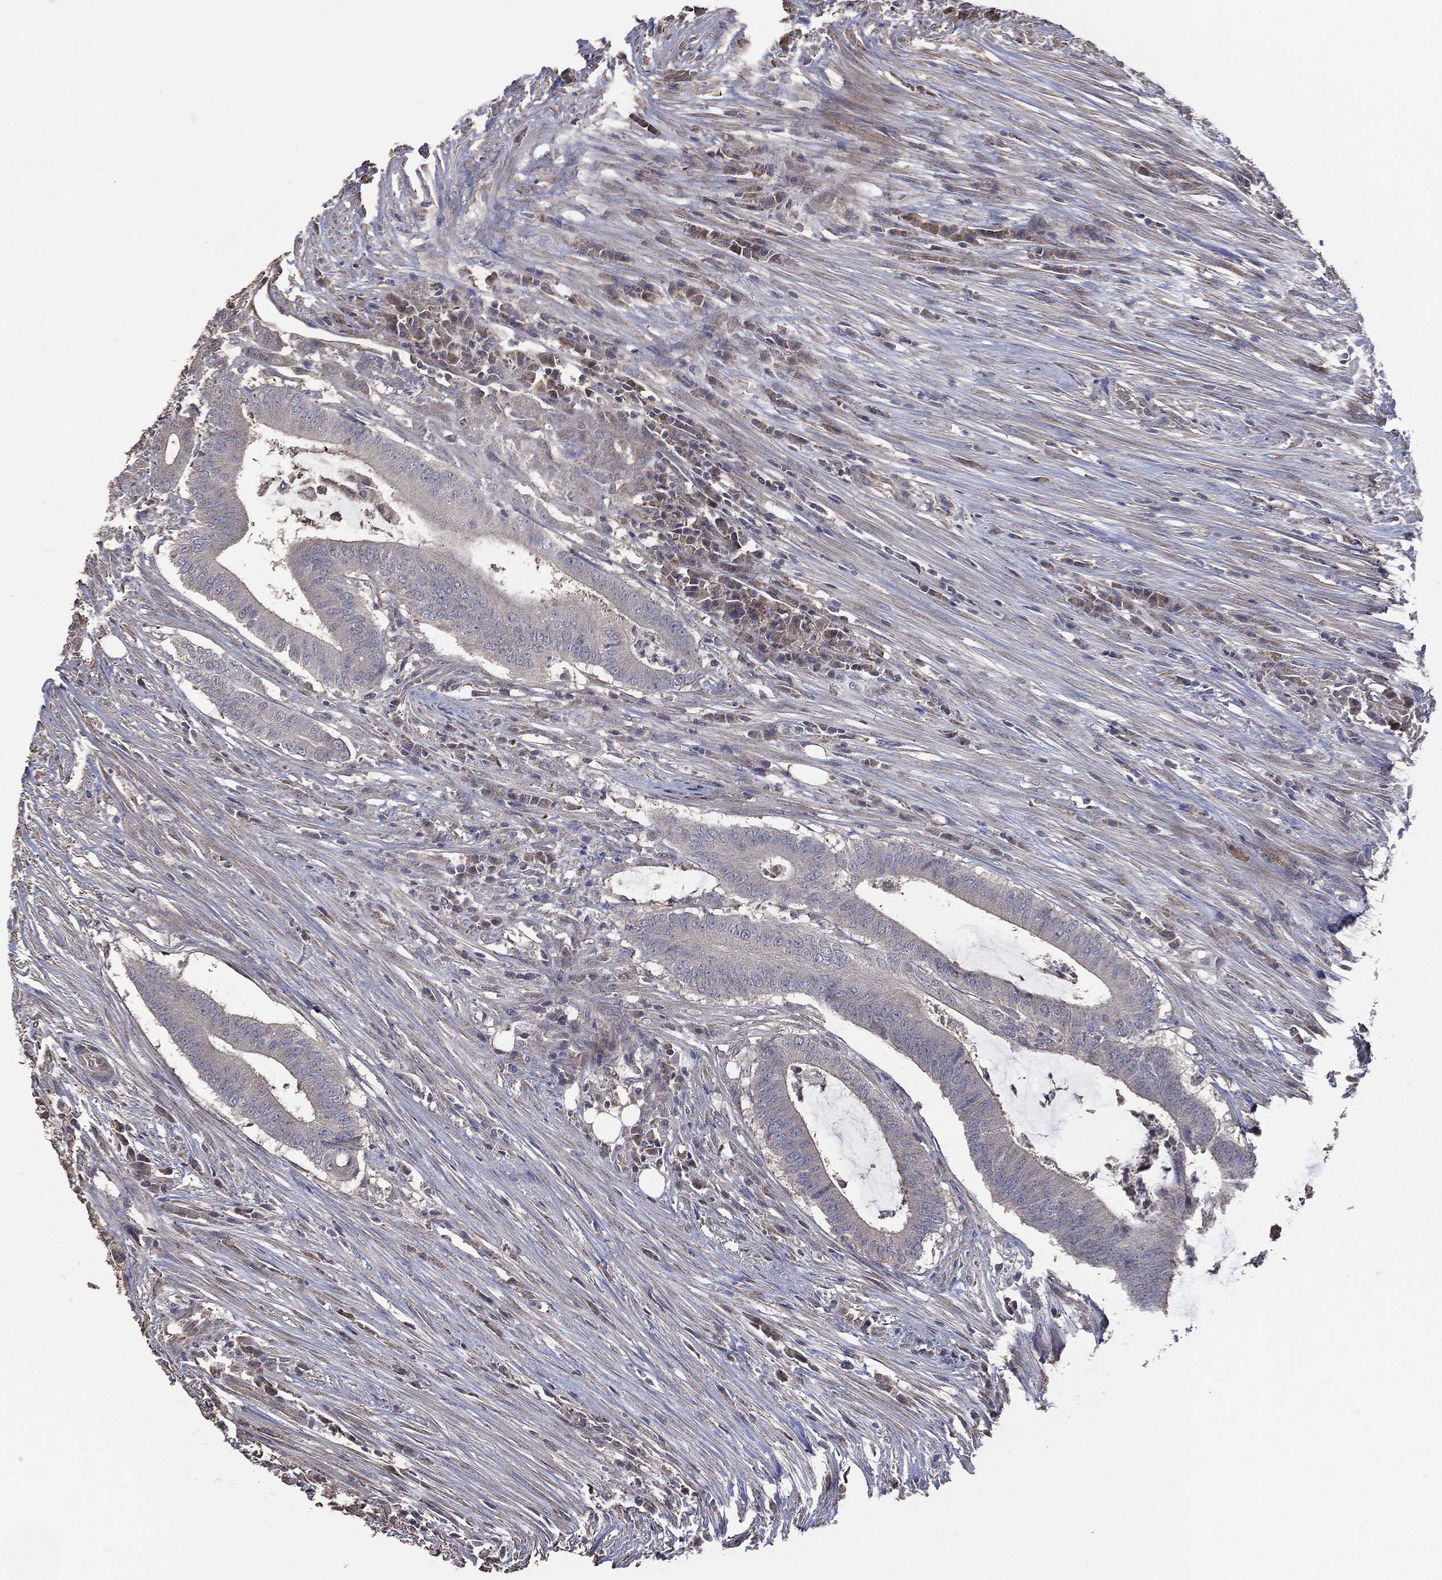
{"staining": {"intensity": "negative", "quantity": "none", "location": "none"}, "tissue": "colorectal cancer", "cell_type": "Tumor cells", "image_type": "cancer", "snomed": [{"axis": "morphology", "description": "Adenocarcinoma, NOS"}, {"axis": "topography", "description": "Colon"}], "caption": "Protein analysis of colorectal cancer exhibits no significant positivity in tumor cells.", "gene": "MTOR", "patient": {"sex": "female", "age": 43}}